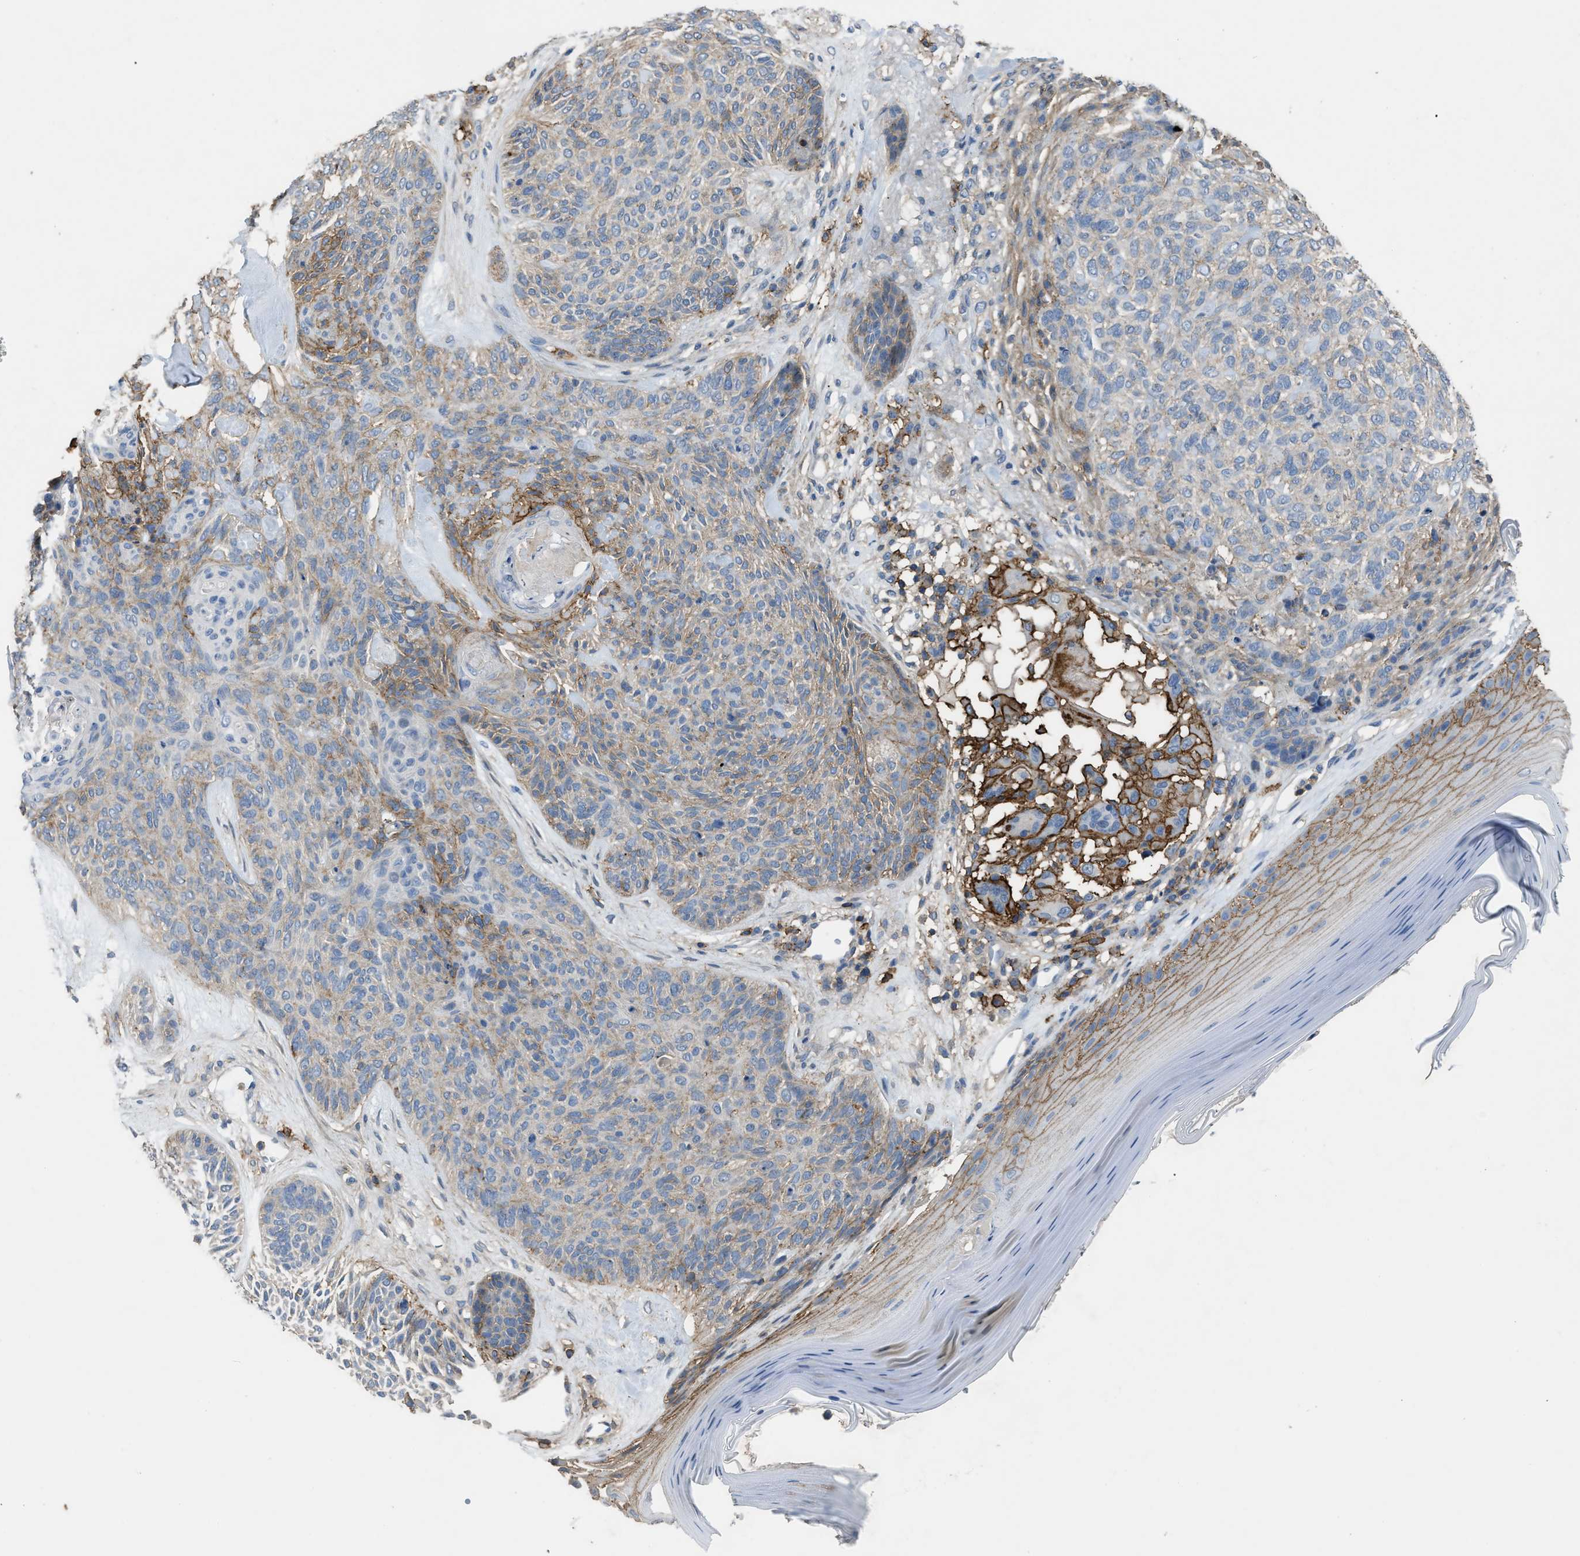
{"staining": {"intensity": "weak", "quantity": "<25%", "location": "cytoplasmic/membranous"}, "tissue": "skin cancer", "cell_type": "Tumor cells", "image_type": "cancer", "snomed": [{"axis": "morphology", "description": "Basal cell carcinoma"}, {"axis": "topography", "description": "Skin"}], "caption": "High magnification brightfield microscopy of skin basal cell carcinoma stained with DAB (brown) and counterstained with hematoxylin (blue): tumor cells show no significant staining.", "gene": "OR51E1", "patient": {"sex": "male", "age": 55}}